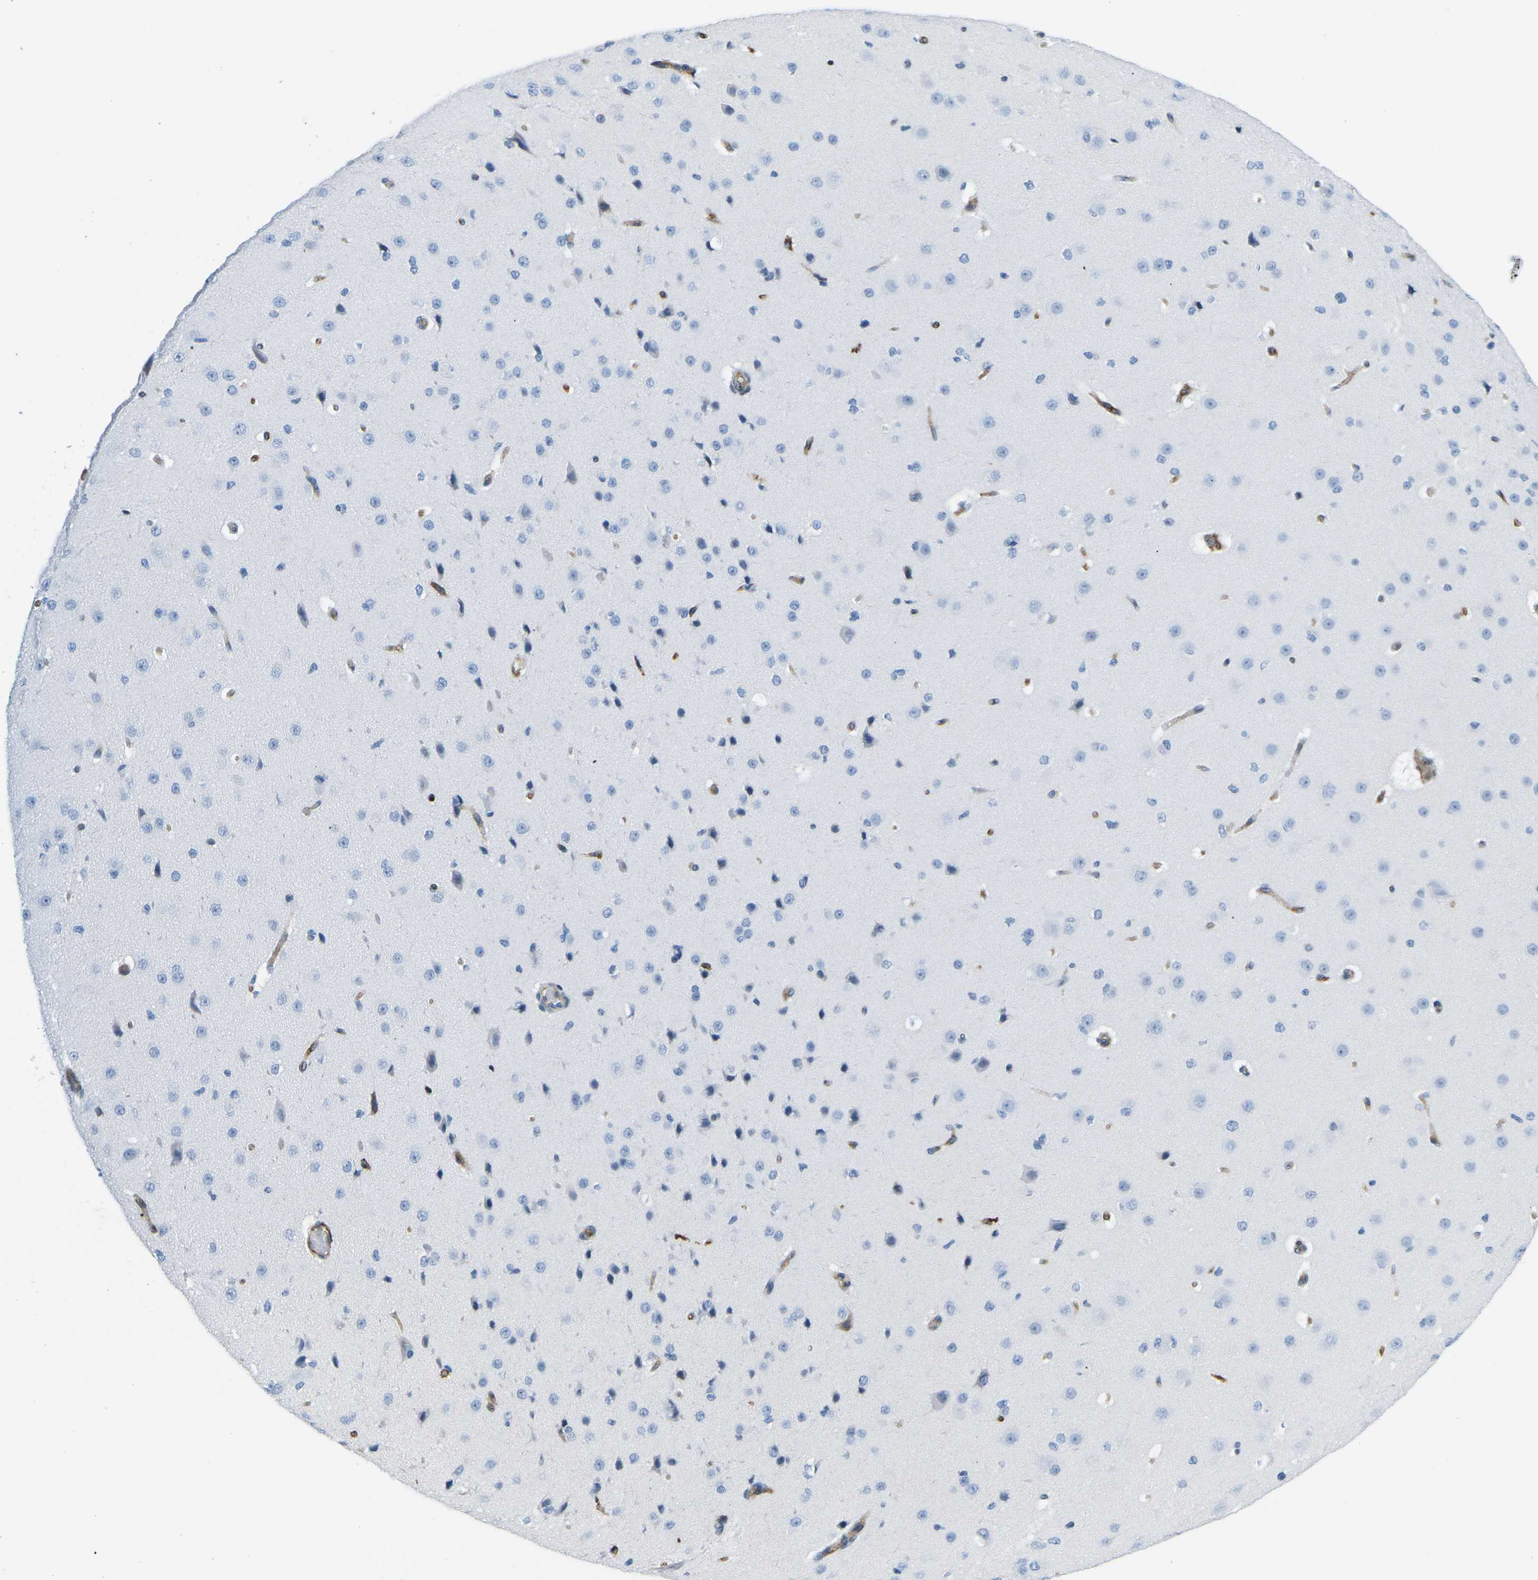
{"staining": {"intensity": "strong", "quantity": "25%-75%", "location": "cytoplasmic/membranous"}, "tissue": "cerebral cortex", "cell_type": "Endothelial cells", "image_type": "normal", "snomed": [{"axis": "morphology", "description": "Normal tissue, NOS"}, {"axis": "morphology", "description": "Developmental malformation"}, {"axis": "topography", "description": "Cerebral cortex"}], "caption": "Immunohistochemical staining of benign cerebral cortex shows strong cytoplasmic/membranous protein staining in about 25%-75% of endothelial cells. The staining was performed using DAB (3,3'-diaminobenzidine) to visualize the protein expression in brown, while the nuclei were stained in blue with hematoxylin (Magnification: 20x).", "gene": "HLA", "patient": {"sex": "female", "age": 30}}